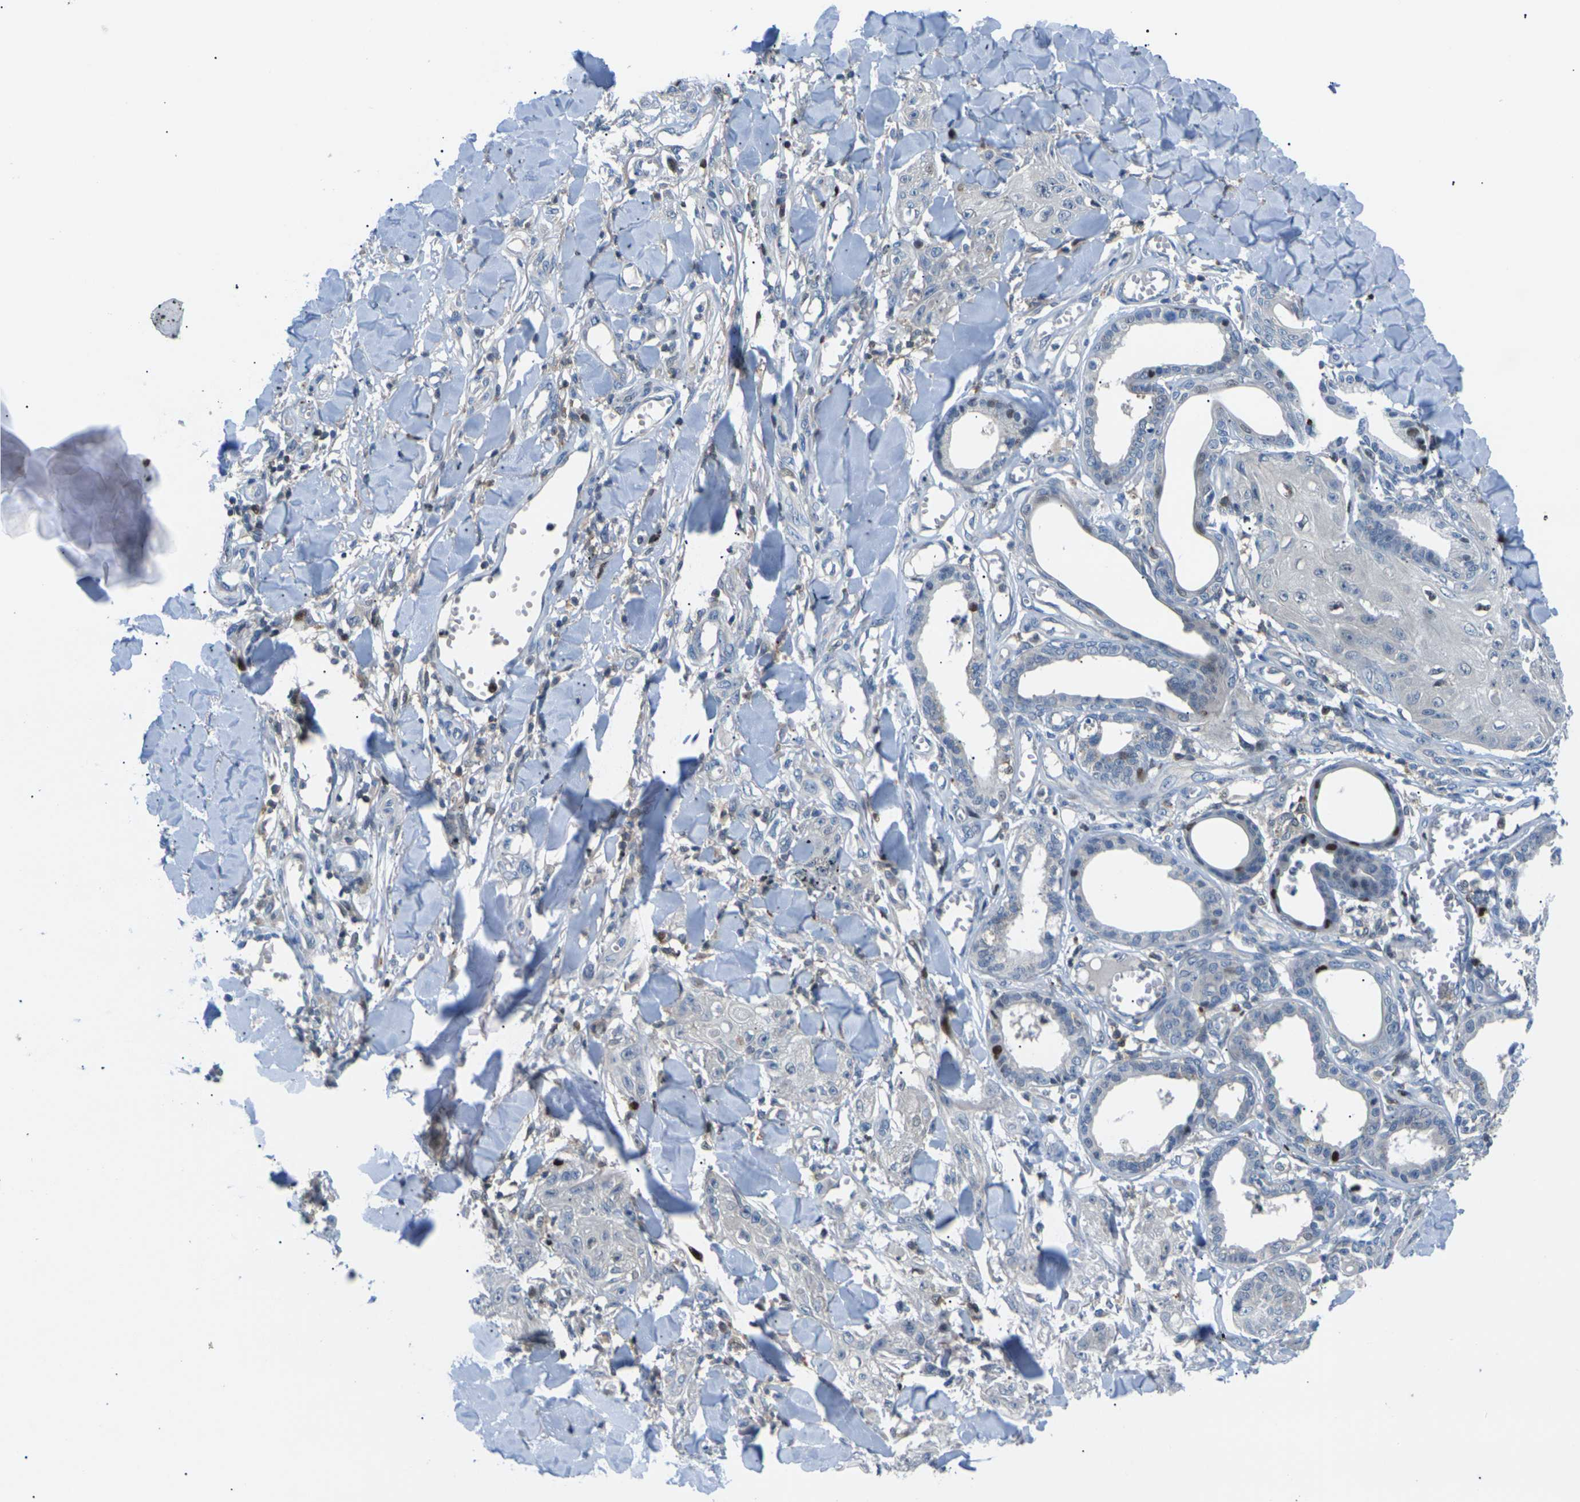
{"staining": {"intensity": "moderate", "quantity": "<25%", "location": "nuclear"}, "tissue": "skin cancer", "cell_type": "Tumor cells", "image_type": "cancer", "snomed": [{"axis": "morphology", "description": "Squamous cell carcinoma, NOS"}, {"axis": "topography", "description": "Skin"}], "caption": "Skin squamous cell carcinoma stained with a protein marker exhibits moderate staining in tumor cells.", "gene": "RPS6KA3", "patient": {"sex": "male", "age": 74}}